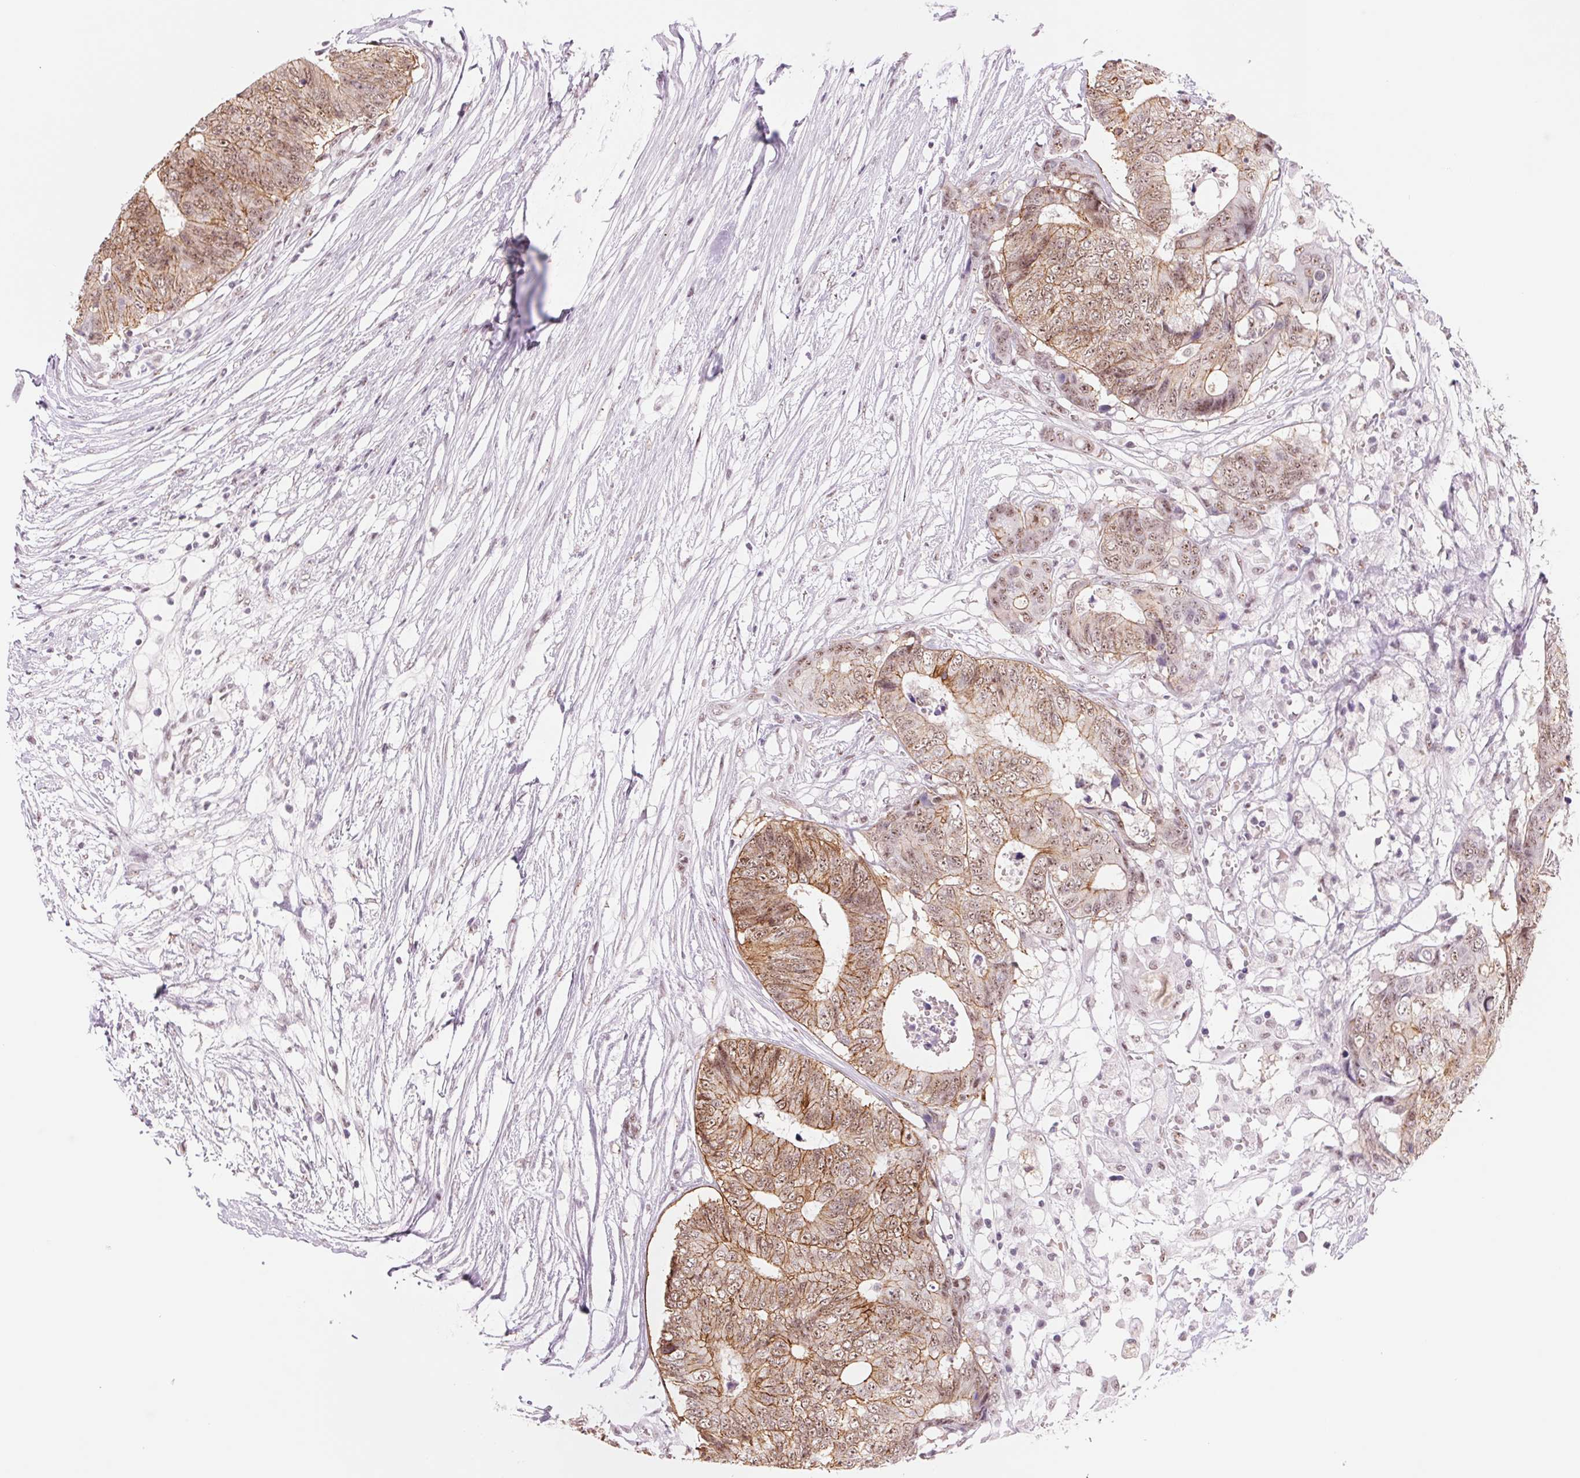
{"staining": {"intensity": "moderate", "quantity": ">75%", "location": "cytoplasmic/membranous,nuclear"}, "tissue": "colorectal cancer", "cell_type": "Tumor cells", "image_type": "cancer", "snomed": [{"axis": "morphology", "description": "Adenocarcinoma, NOS"}, {"axis": "topography", "description": "Colon"}], "caption": "Protein positivity by immunohistochemistry (IHC) exhibits moderate cytoplasmic/membranous and nuclear positivity in approximately >75% of tumor cells in colorectal cancer (adenocarcinoma). (IHC, brightfield microscopy, high magnification).", "gene": "ZC3H14", "patient": {"sex": "female", "age": 48}}